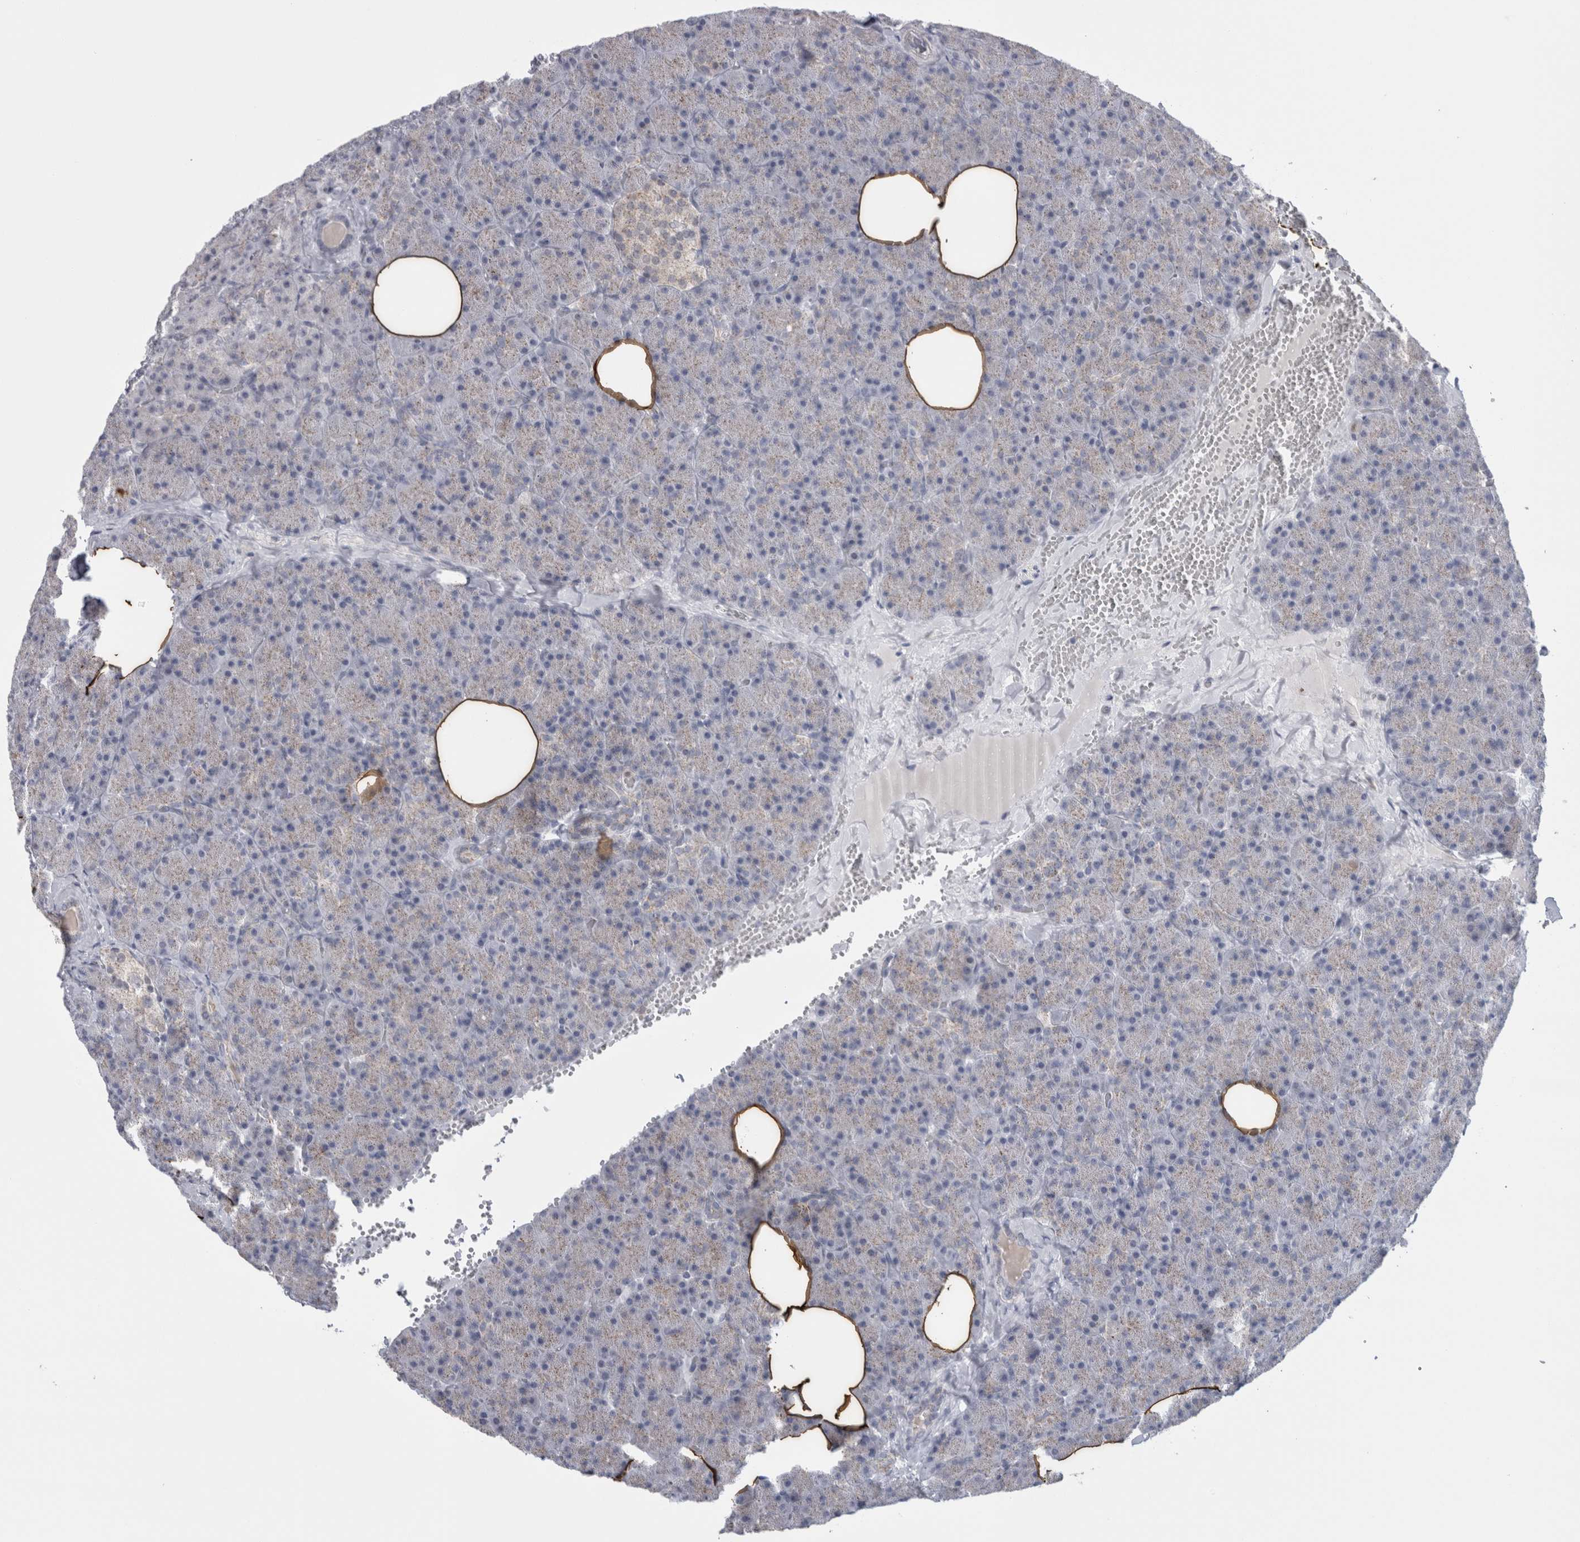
{"staining": {"intensity": "weak", "quantity": "<25%", "location": "cytoplasmic/membranous"}, "tissue": "pancreas", "cell_type": "Exocrine glandular cells", "image_type": "normal", "snomed": [{"axis": "morphology", "description": "Normal tissue, NOS"}, {"axis": "morphology", "description": "Carcinoid, malignant, NOS"}, {"axis": "topography", "description": "Pancreas"}], "caption": "This is an immunohistochemistry photomicrograph of unremarkable pancreas. There is no positivity in exocrine glandular cells.", "gene": "PLIN1", "patient": {"sex": "female", "age": 35}}